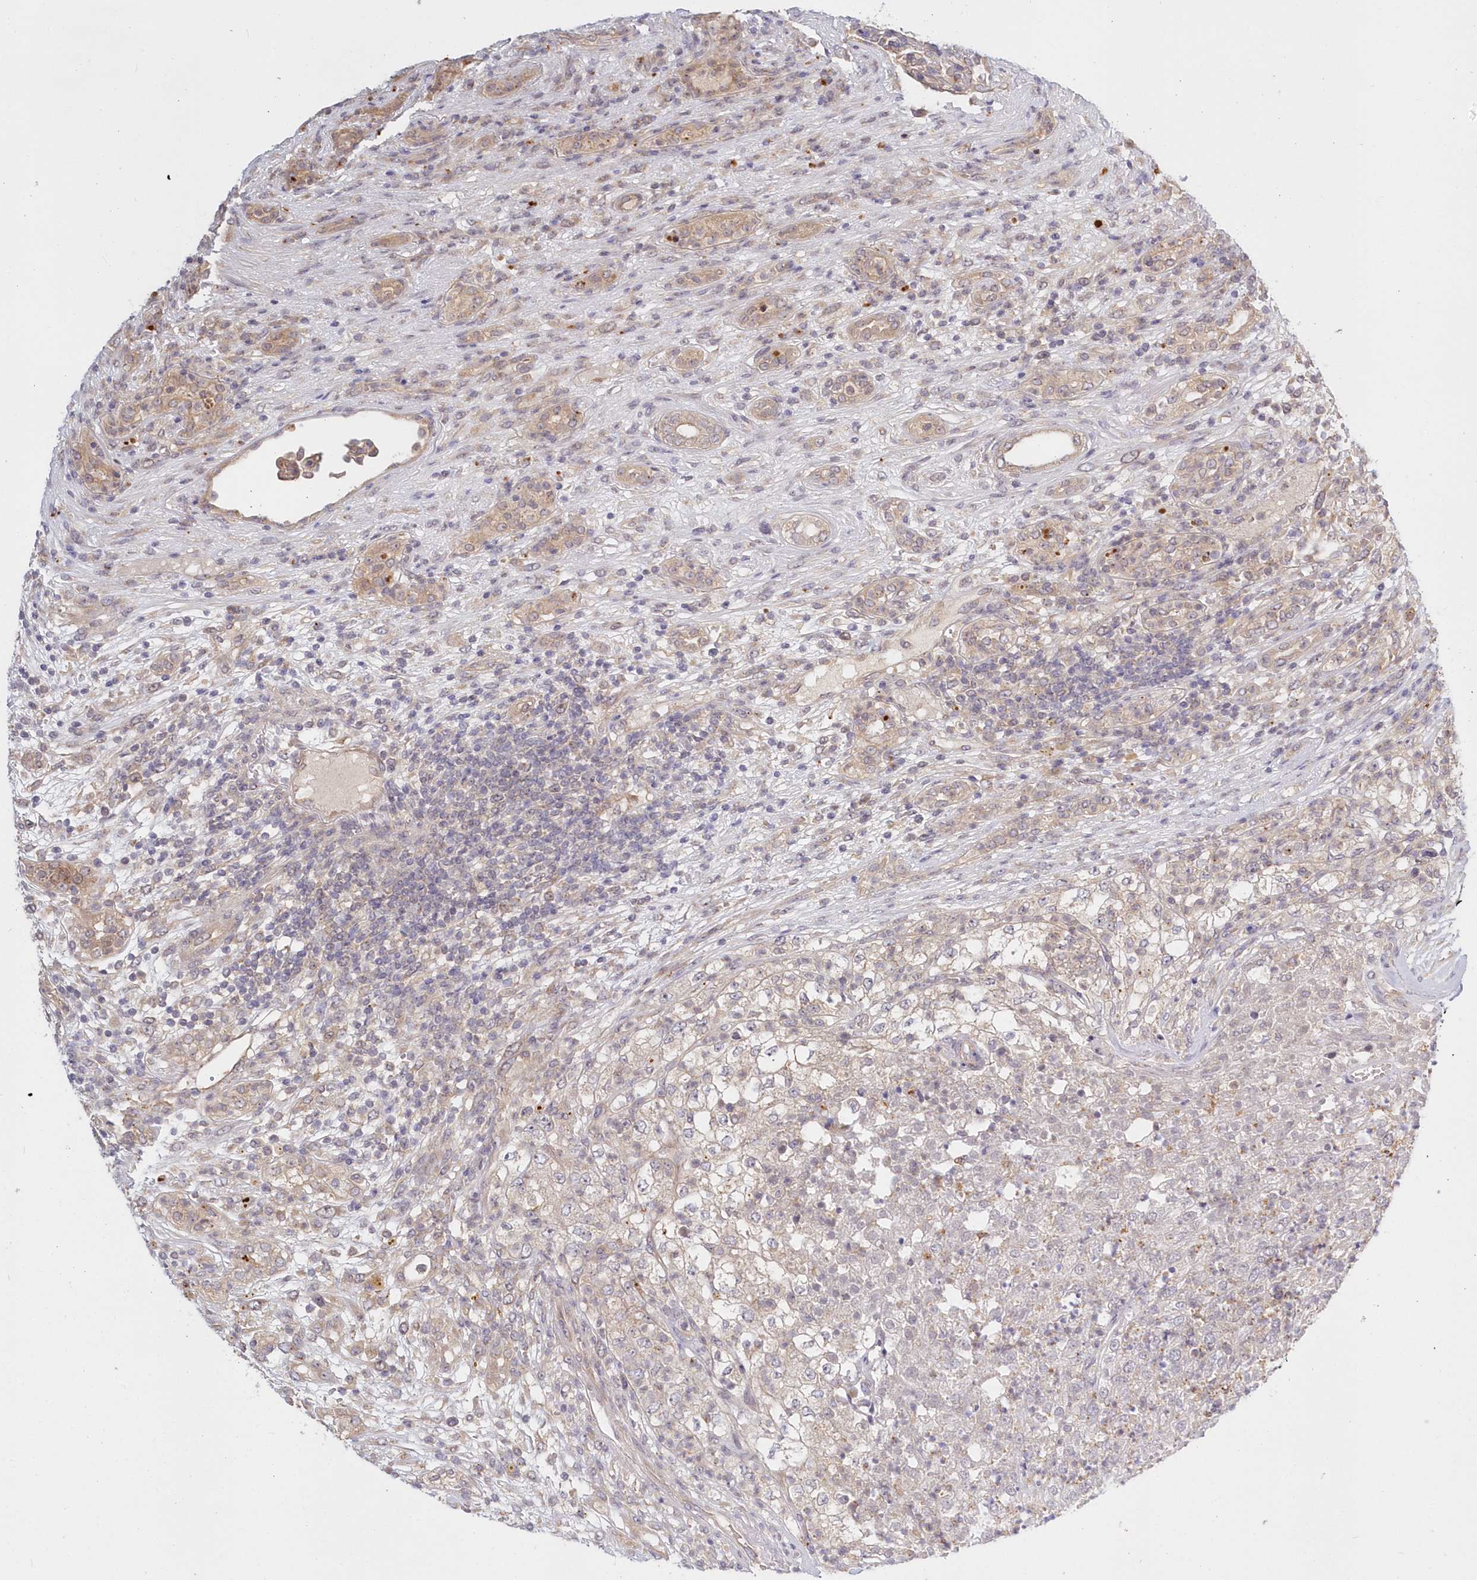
{"staining": {"intensity": "negative", "quantity": "none", "location": "none"}, "tissue": "renal cancer", "cell_type": "Tumor cells", "image_type": "cancer", "snomed": [{"axis": "morphology", "description": "Adenocarcinoma, NOS"}, {"axis": "topography", "description": "Kidney"}], "caption": "Immunohistochemical staining of human renal cancer shows no significant positivity in tumor cells. (Brightfield microscopy of DAB (3,3'-diaminobenzidine) immunohistochemistry (IHC) at high magnification).", "gene": "KATNA1", "patient": {"sex": "female", "age": 54}}